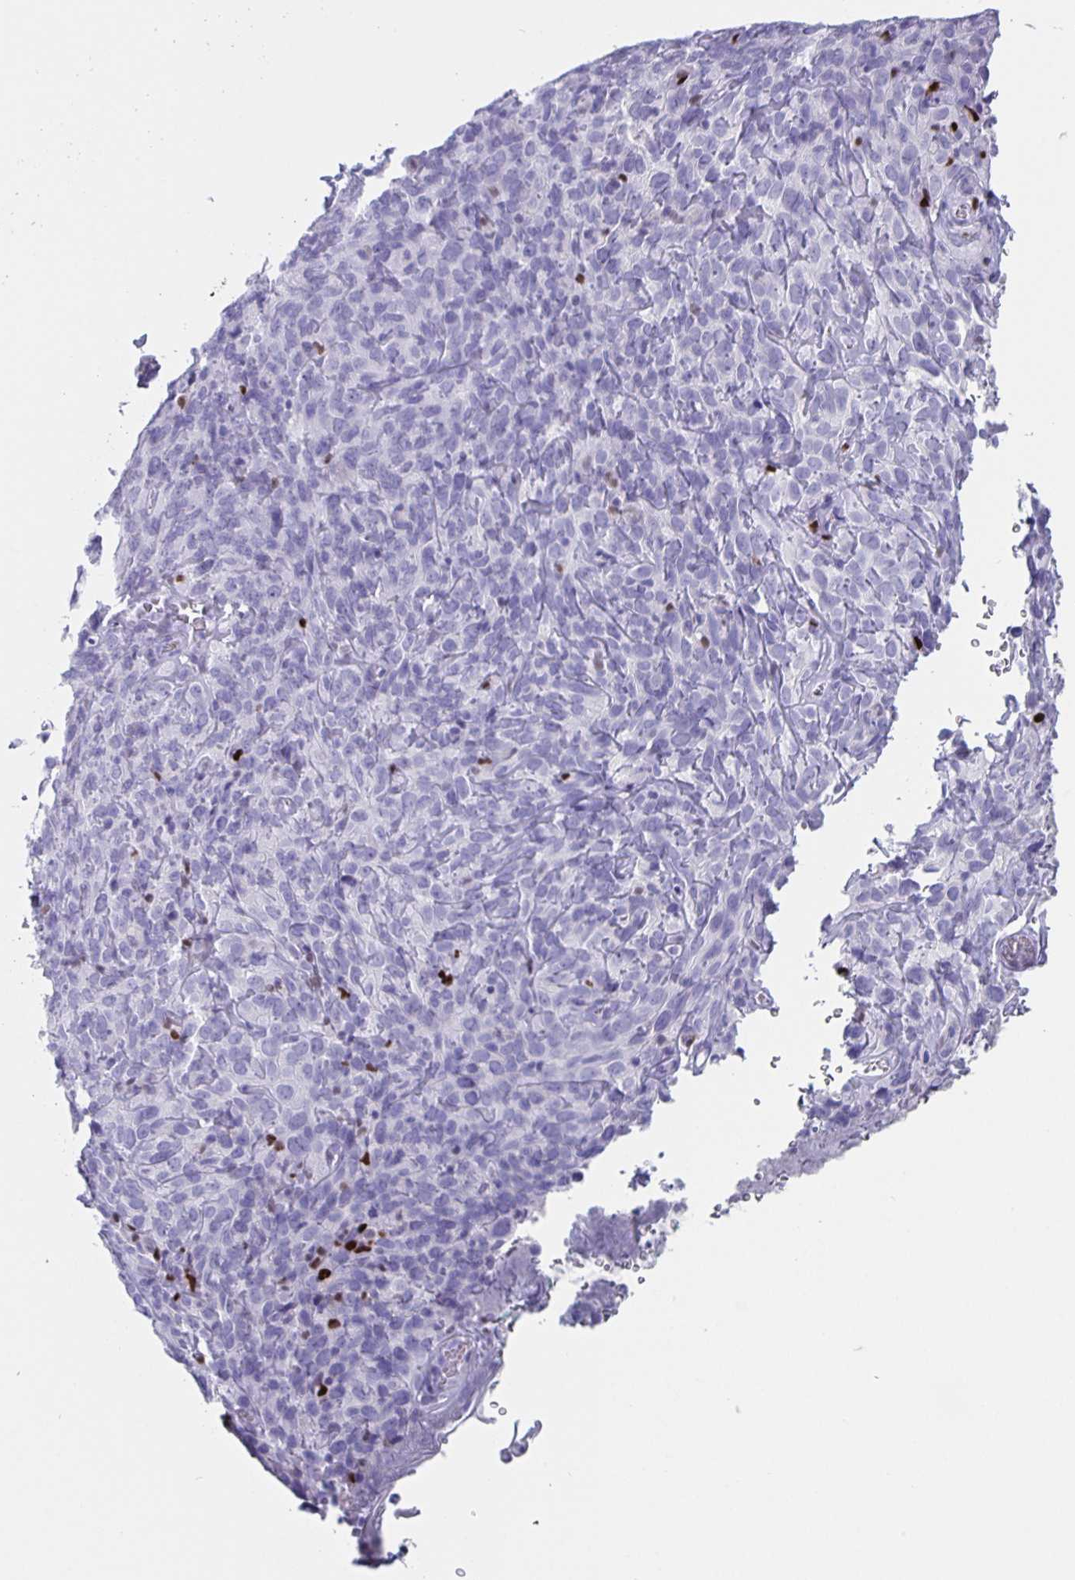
{"staining": {"intensity": "negative", "quantity": "none", "location": "none"}, "tissue": "cervical cancer", "cell_type": "Tumor cells", "image_type": "cancer", "snomed": [{"axis": "morphology", "description": "Squamous cell carcinoma, NOS"}, {"axis": "topography", "description": "Cervix"}], "caption": "Tumor cells are negative for protein expression in human cervical cancer (squamous cell carcinoma).", "gene": "SATB2", "patient": {"sex": "female", "age": 51}}